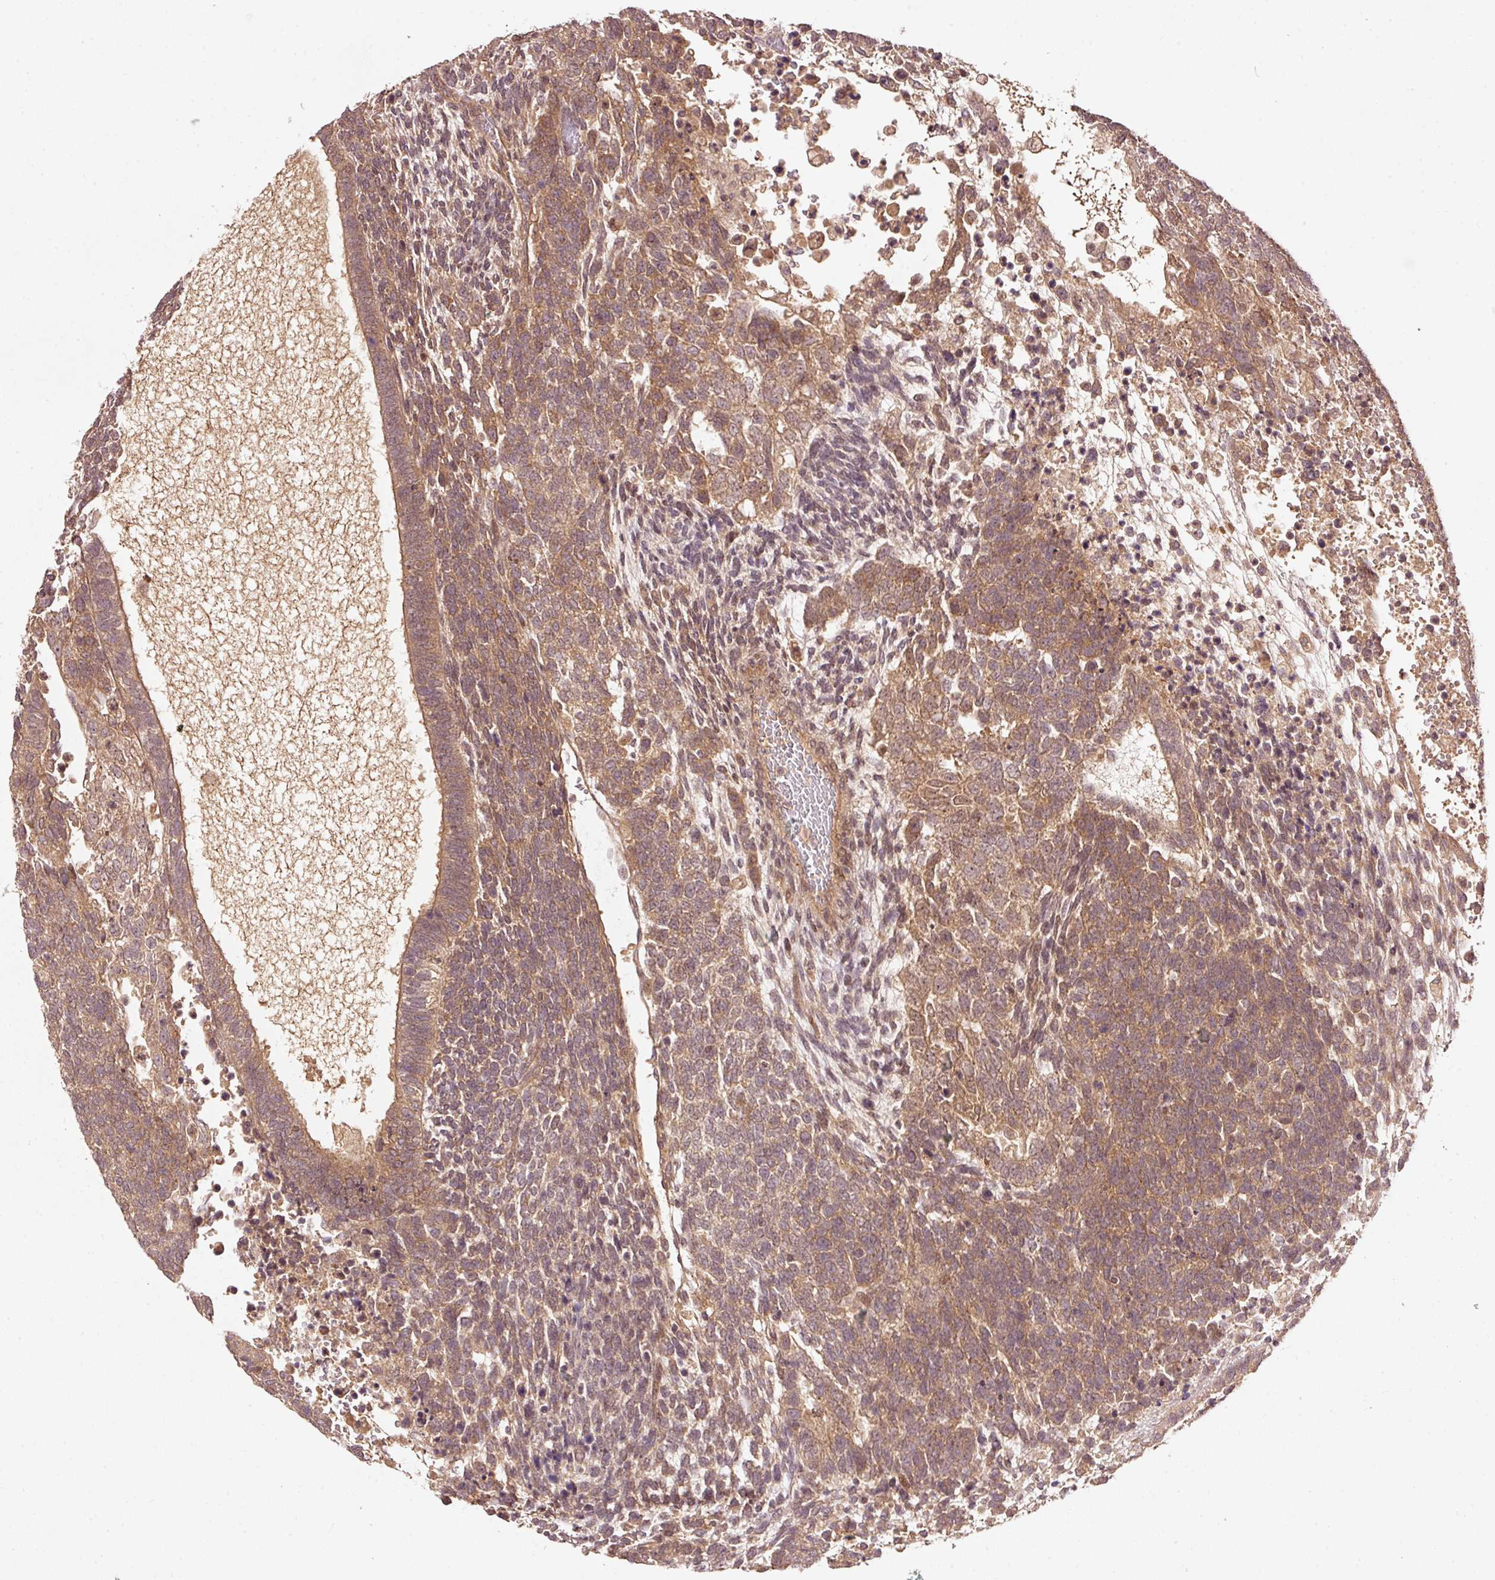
{"staining": {"intensity": "moderate", "quantity": ">75%", "location": "cytoplasmic/membranous"}, "tissue": "testis cancer", "cell_type": "Tumor cells", "image_type": "cancer", "snomed": [{"axis": "morphology", "description": "Carcinoma, Embryonal, NOS"}, {"axis": "topography", "description": "Testis"}], "caption": "Testis cancer stained with DAB immunohistochemistry (IHC) displays medium levels of moderate cytoplasmic/membranous positivity in approximately >75% of tumor cells.", "gene": "PCDHB1", "patient": {"sex": "male", "age": 23}}